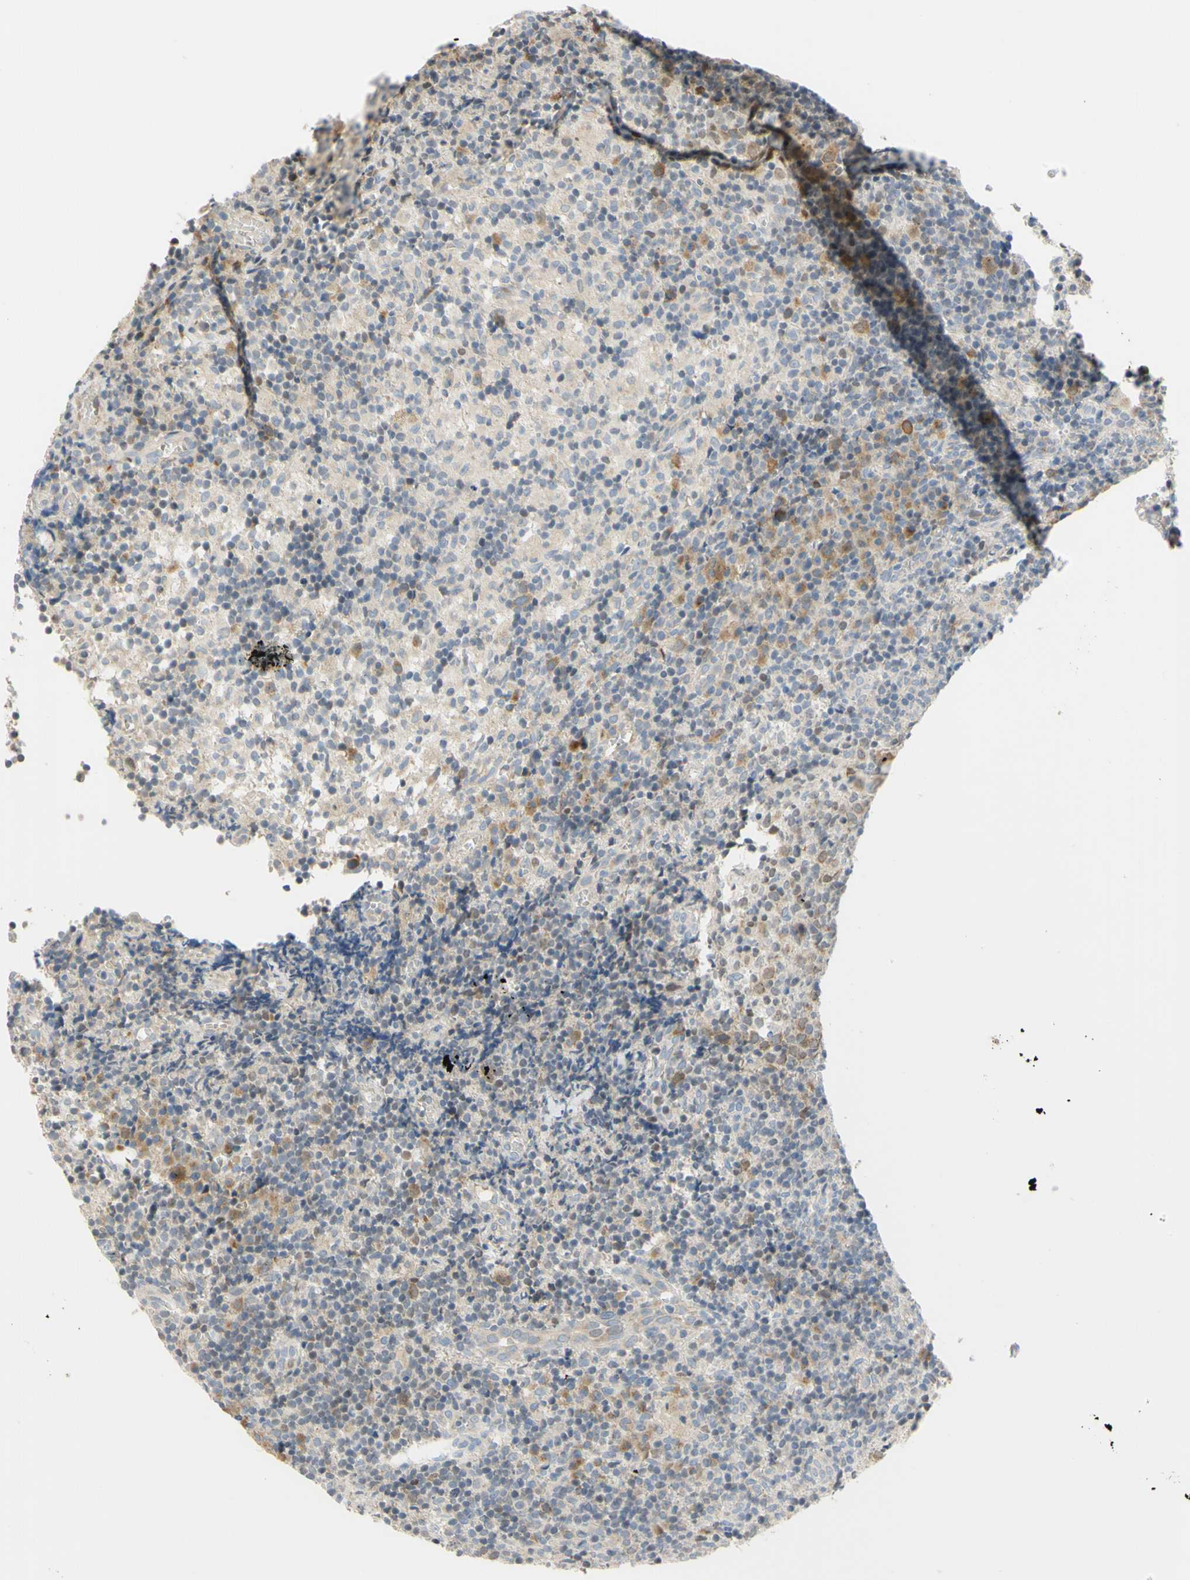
{"staining": {"intensity": "moderate", "quantity": "<25%", "location": "cytoplasmic/membranous"}, "tissue": "lymph node", "cell_type": "Germinal center cells", "image_type": "normal", "snomed": [{"axis": "morphology", "description": "Normal tissue, NOS"}, {"axis": "morphology", "description": "Inflammation, NOS"}, {"axis": "topography", "description": "Lymph node"}], "caption": "IHC staining of normal lymph node, which shows low levels of moderate cytoplasmic/membranous staining in about <25% of germinal center cells indicating moderate cytoplasmic/membranous protein expression. The staining was performed using DAB (brown) for protein detection and nuclei were counterstained in hematoxylin (blue).", "gene": "CCNB2", "patient": {"sex": "male", "age": 55}}